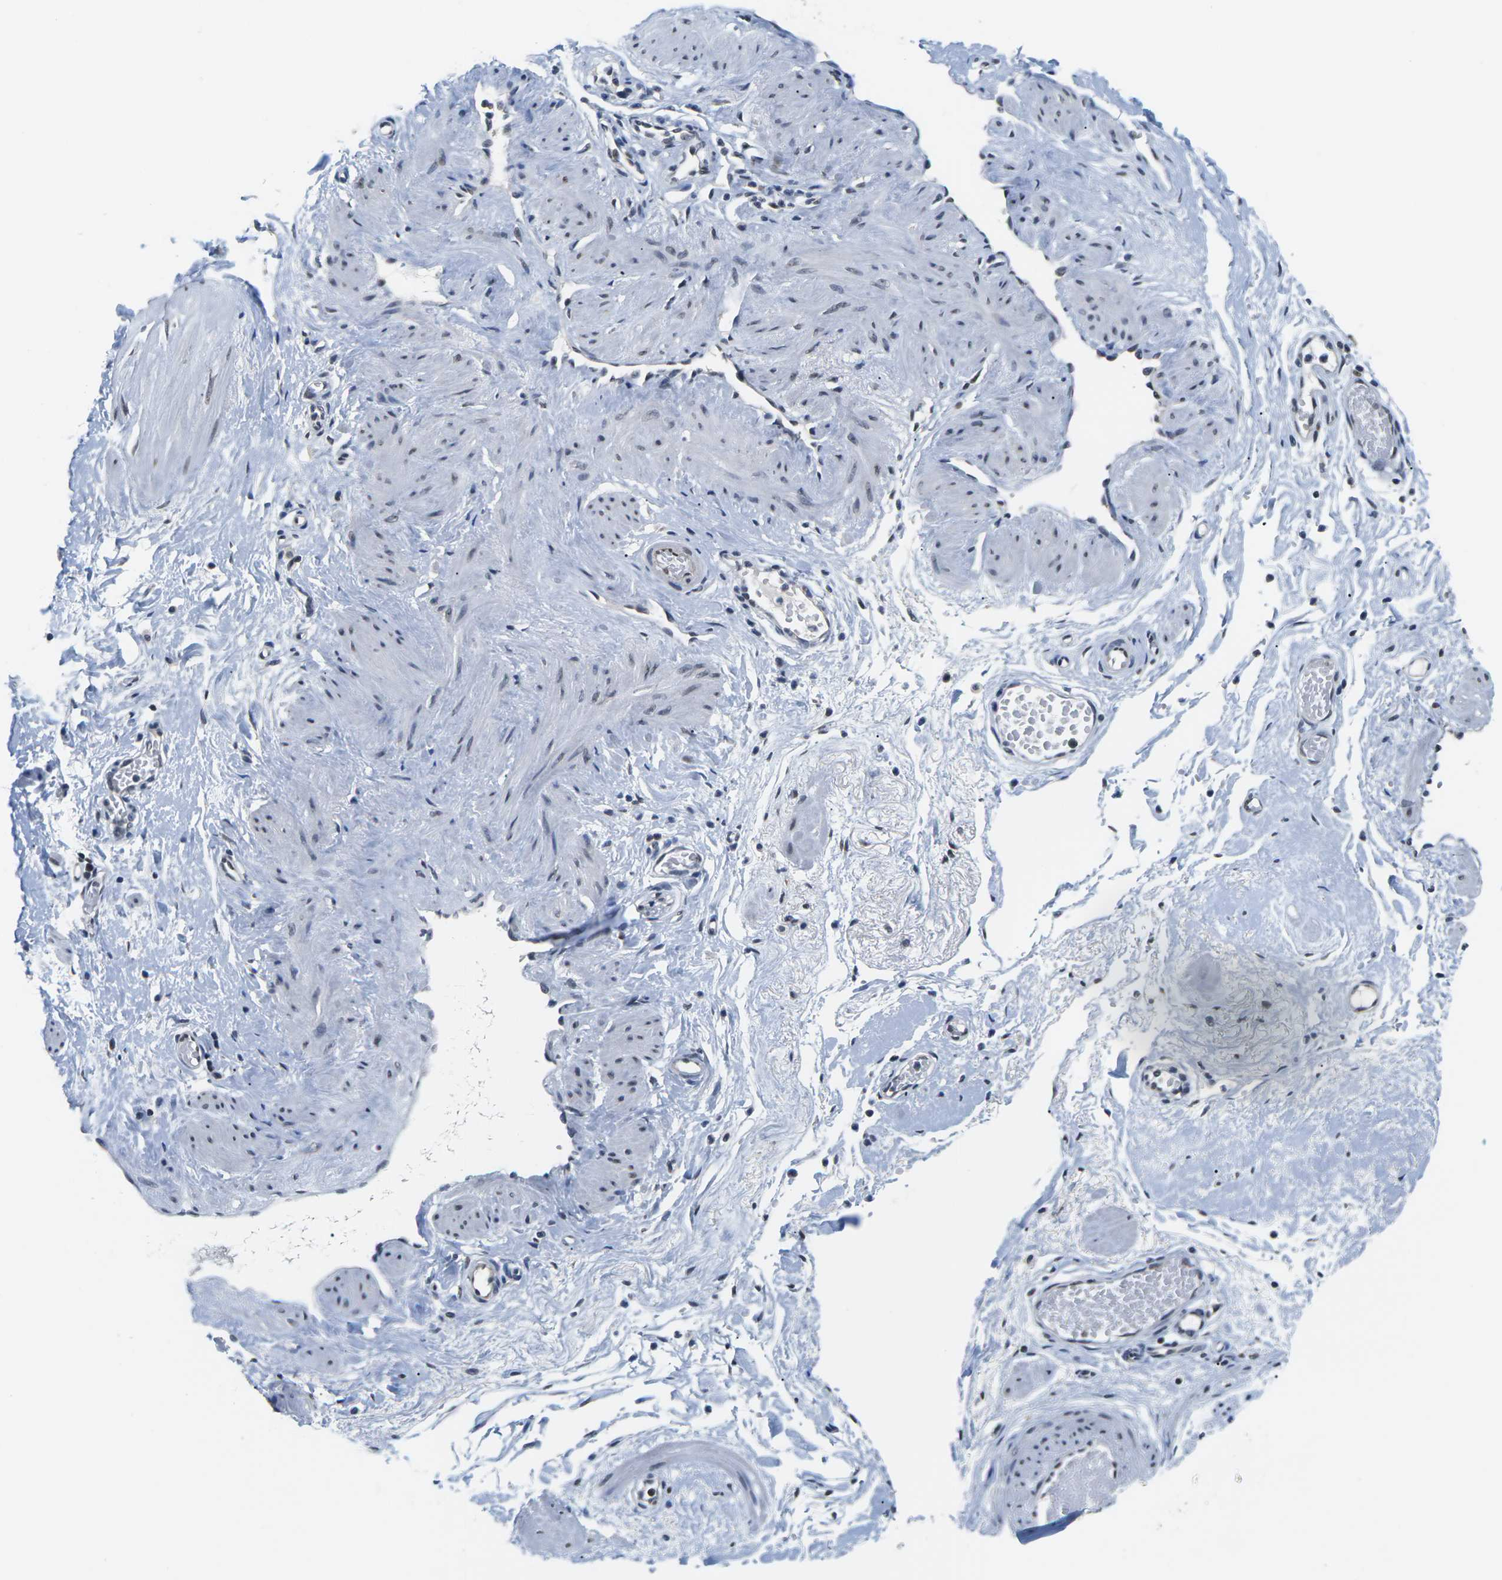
{"staining": {"intensity": "negative", "quantity": "none", "location": "none"}, "tissue": "adipose tissue", "cell_type": "Adipocytes", "image_type": "normal", "snomed": [{"axis": "morphology", "description": "Normal tissue, NOS"}, {"axis": "topography", "description": "Soft tissue"}, {"axis": "topography", "description": "Vascular tissue"}], "caption": "Adipose tissue stained for a protein using IHC displays no expression adipocytes.", "gene": "NSRP1", "patient": {"sex": "female", "age": 35}}